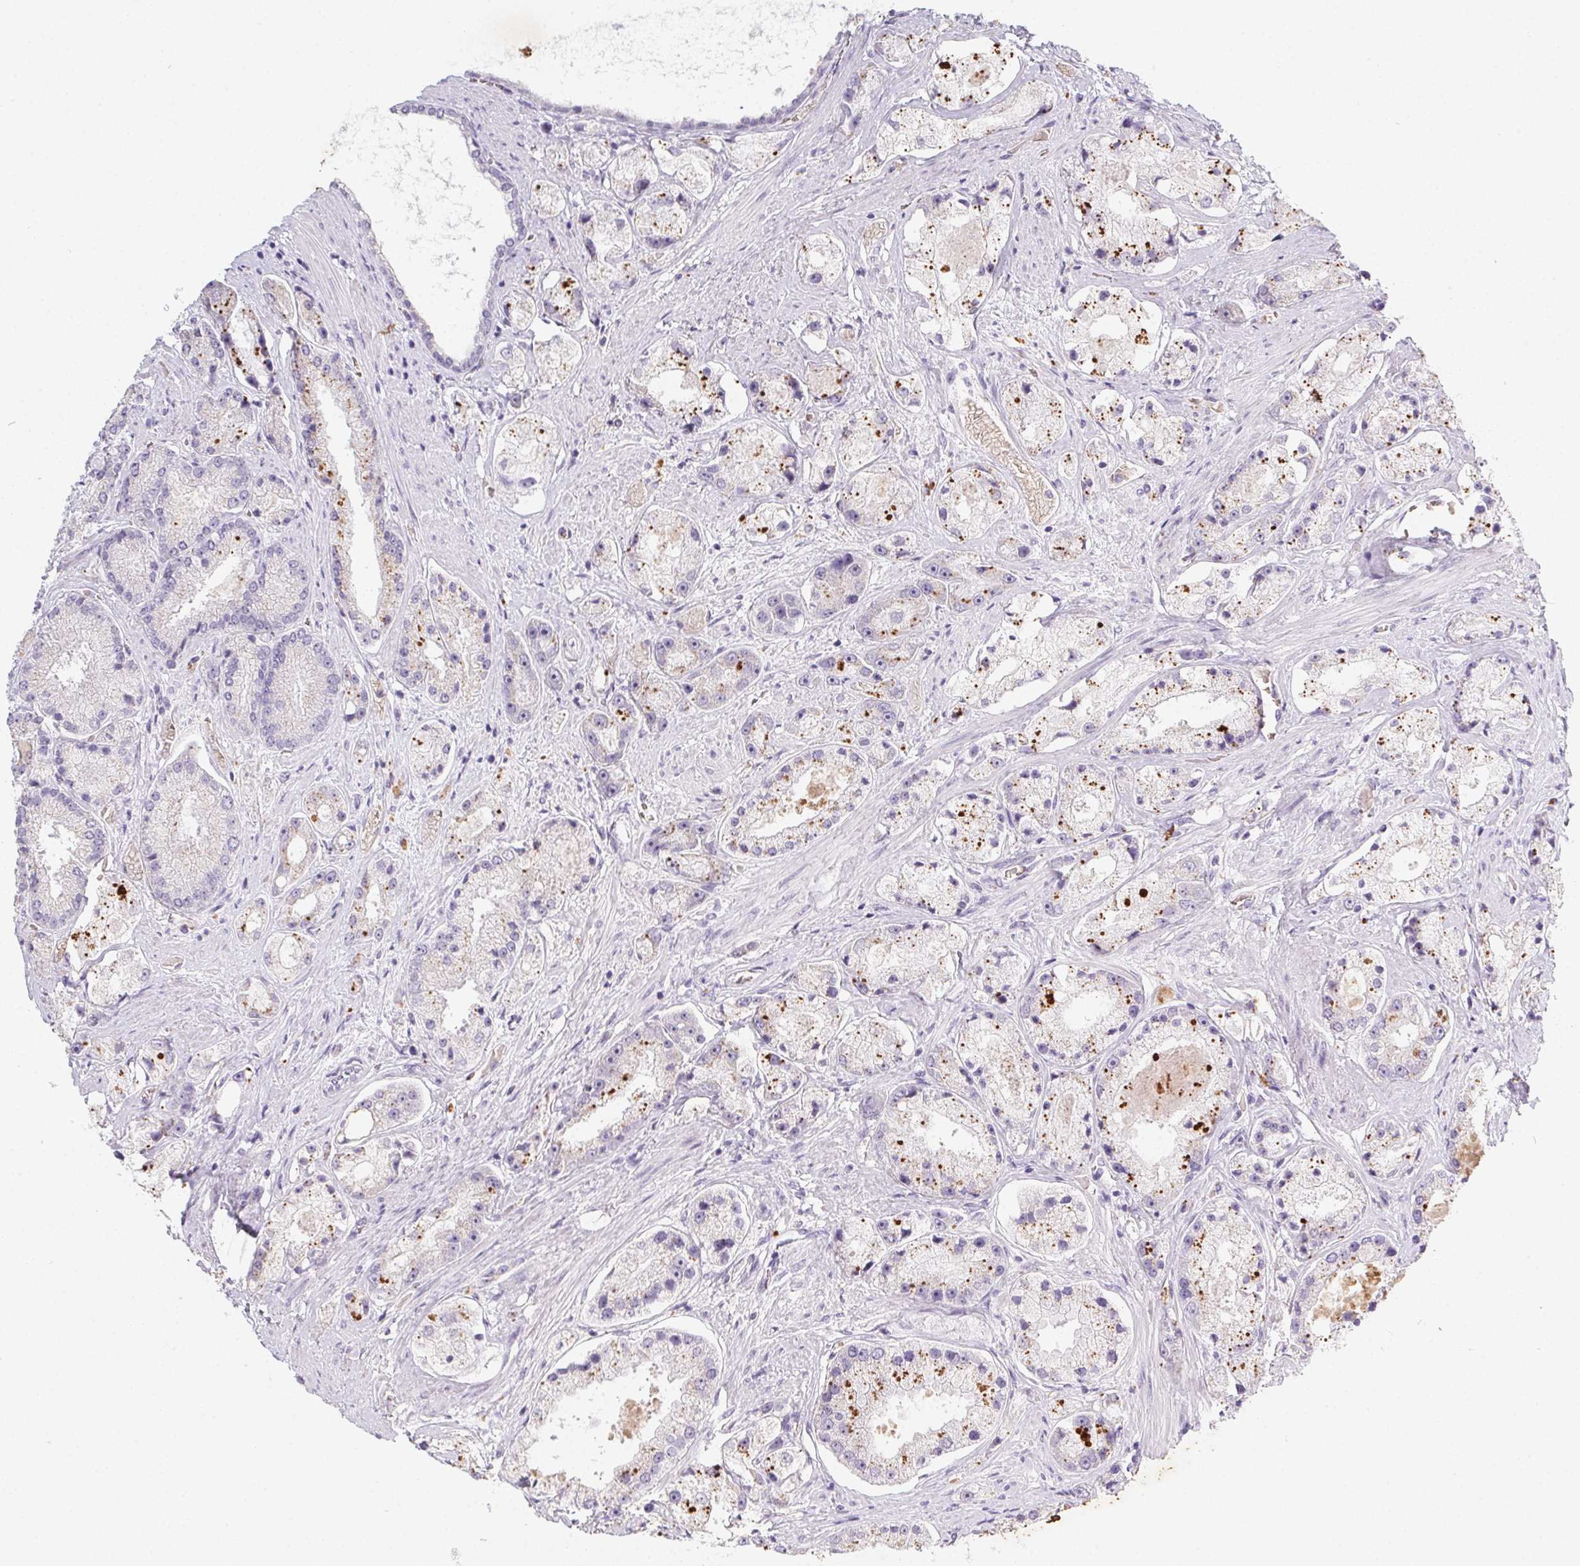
{"staining": {"intensity": "strong", "quantity": "25%-75%", "location": "cytoplasmic/membranous"}, "tissue": "prostate cancer", "cell_type": "Tumor cells", "image_type": "cancer", "snomed": [{"axis": "morphology", "description": "Adenocarcinoma, High grade"}, {"axis": "topography", "description": "Prostate"}], "caption": "Protein expression analysis of human high-grade adenocarcinoma (prostate) reveals strong cytoplasmic/membranous expression in approximately 25%-75% of tumor cells.", "gene": "DCD", "patient": {"sex": "male", "age": 67}}